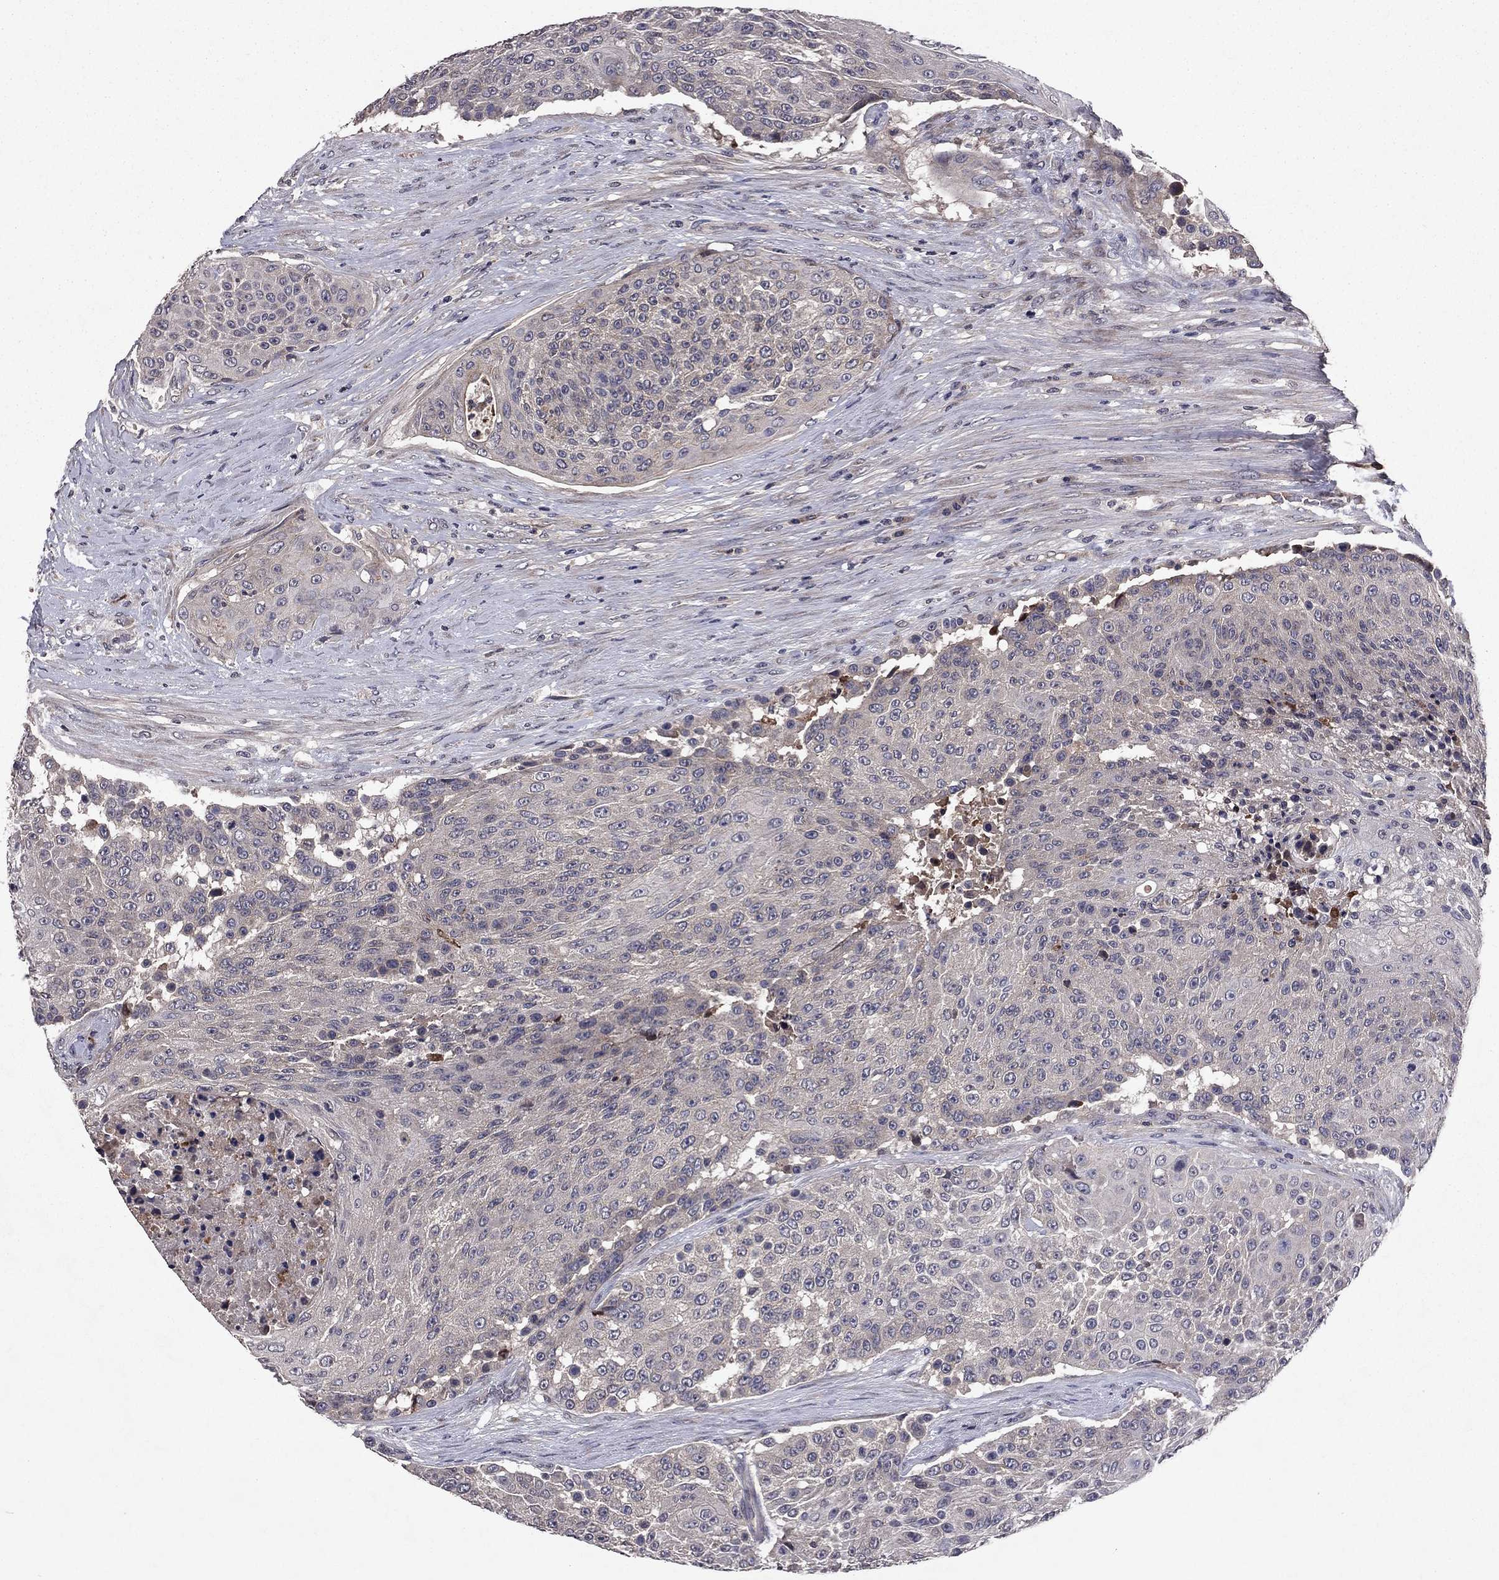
{"staining": {"intensity": "negative", "quantity": "none", "location": "none"}, "tissue": "urothelial cancer", "cell_type": "Tumor cells", "image_type": "cancer", "snomed": [{"axis": "morphology", "description": "Urothelial carcinoma, High grade"}, {"axis": "topography", "description": "Urinary bladder"}], "caption": "An image of high-grade urothelial carcinoma stained for a protein shows no brown staining in tumor cells. (IHC, brightfield microscopy, high magnification).", "gene": "PROS1", "patient": {"sex": "female", "age": 63}}